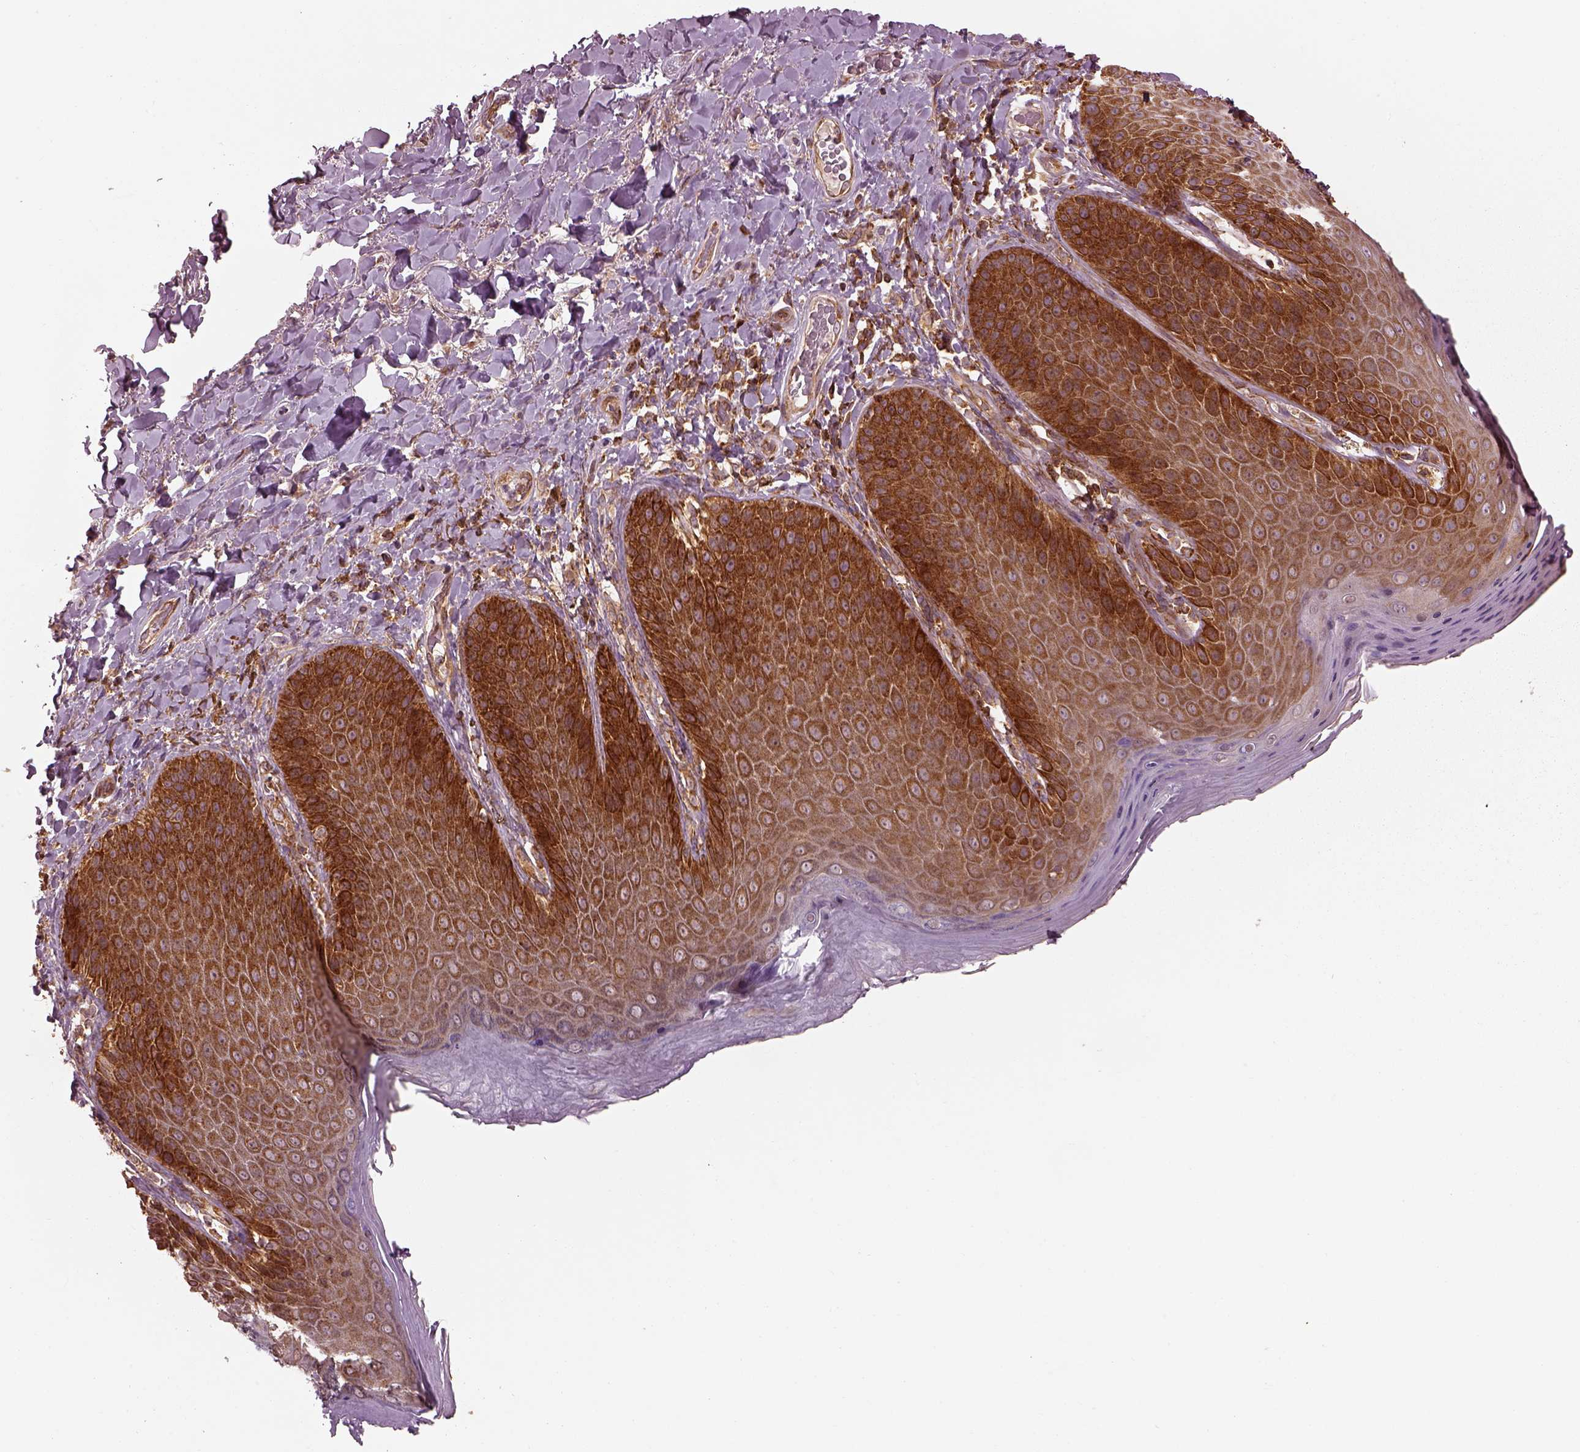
{"staining": {"intensity": "strong", "quantity": ">75%", "location": "cytoplasmic/membranous"}, "tissue": "skin", "cell_type": "Epidermal cells", "image_type": "normal", "snomed": [{"axis": "morphology", "description": "Normal tissue, NOS"}, {"axis": "topography", "description": "Anal"}], "caption": "The photomicrograph shows staining of unremarkable skin, revealing strong cytoplasmic/membranous protein expression (brown color) within epidermal cells. Using DAB (brown) and hematoxylin (blue) stains, captured at high magnification using brightfield microscopy.", "gene": "LSM14A", "patient": {"sex": "male", "age": 53}}